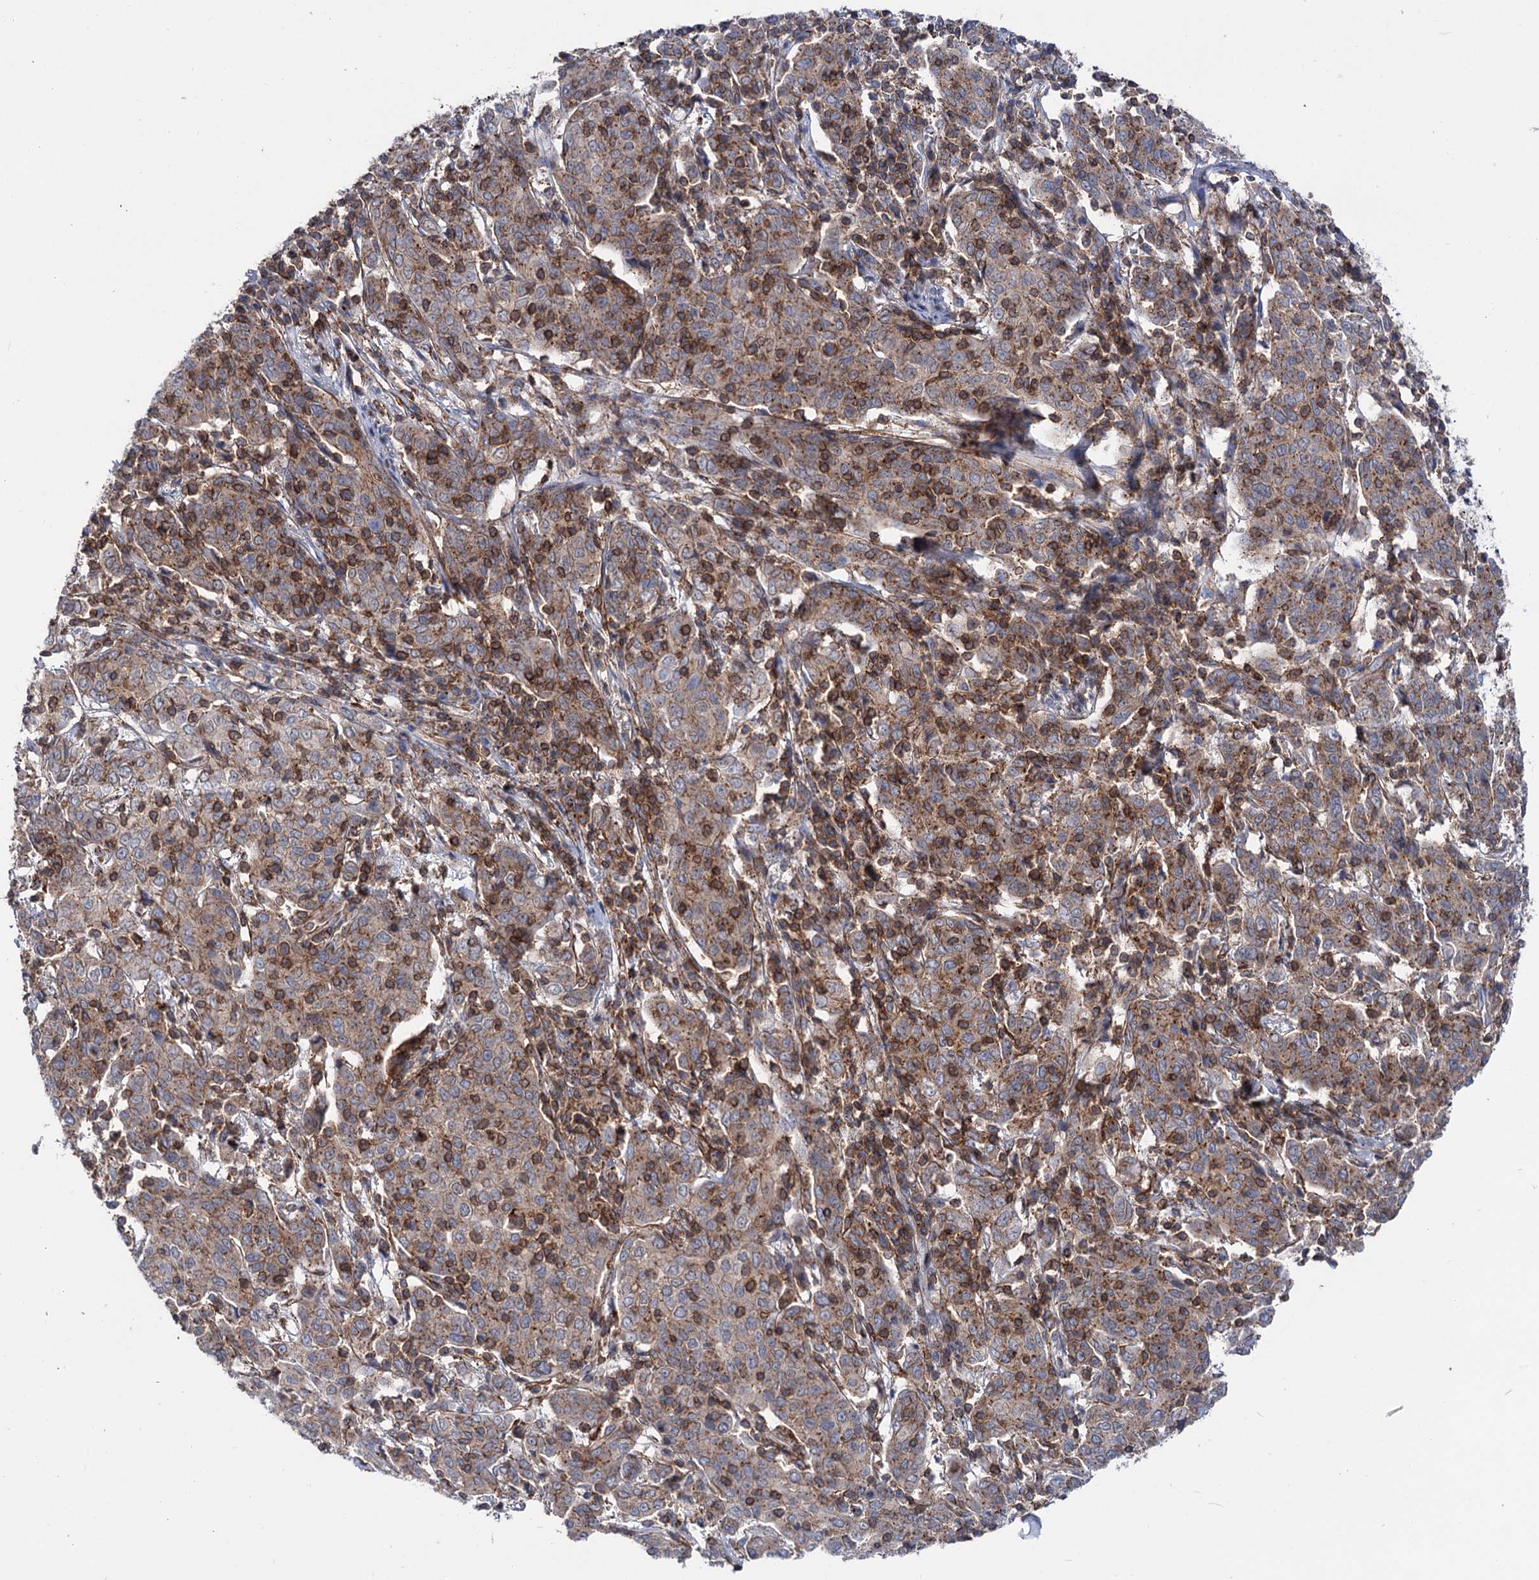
{"staining": {"intensity": "weak", "quantity": ">75%", "location": "cytoplasmic/membranous"}, "tissue": "cervical cancer", "cell_type": "Tumor cells", "image_type": "cancer", "snomed": [{"axis": "morphology", "description": "Squamous cell carcinoma, NOS"}, {"axis": "topography", "description": "Cervix"}], "caption": "There is low levels of weak cytoplasmic/membranous staining in tumor cells of cervical cancer, as demonstrated by immunohistochemical staining (brown color).", "gene": "DEF6", "patient": {"sex": "female", "age": 67}}